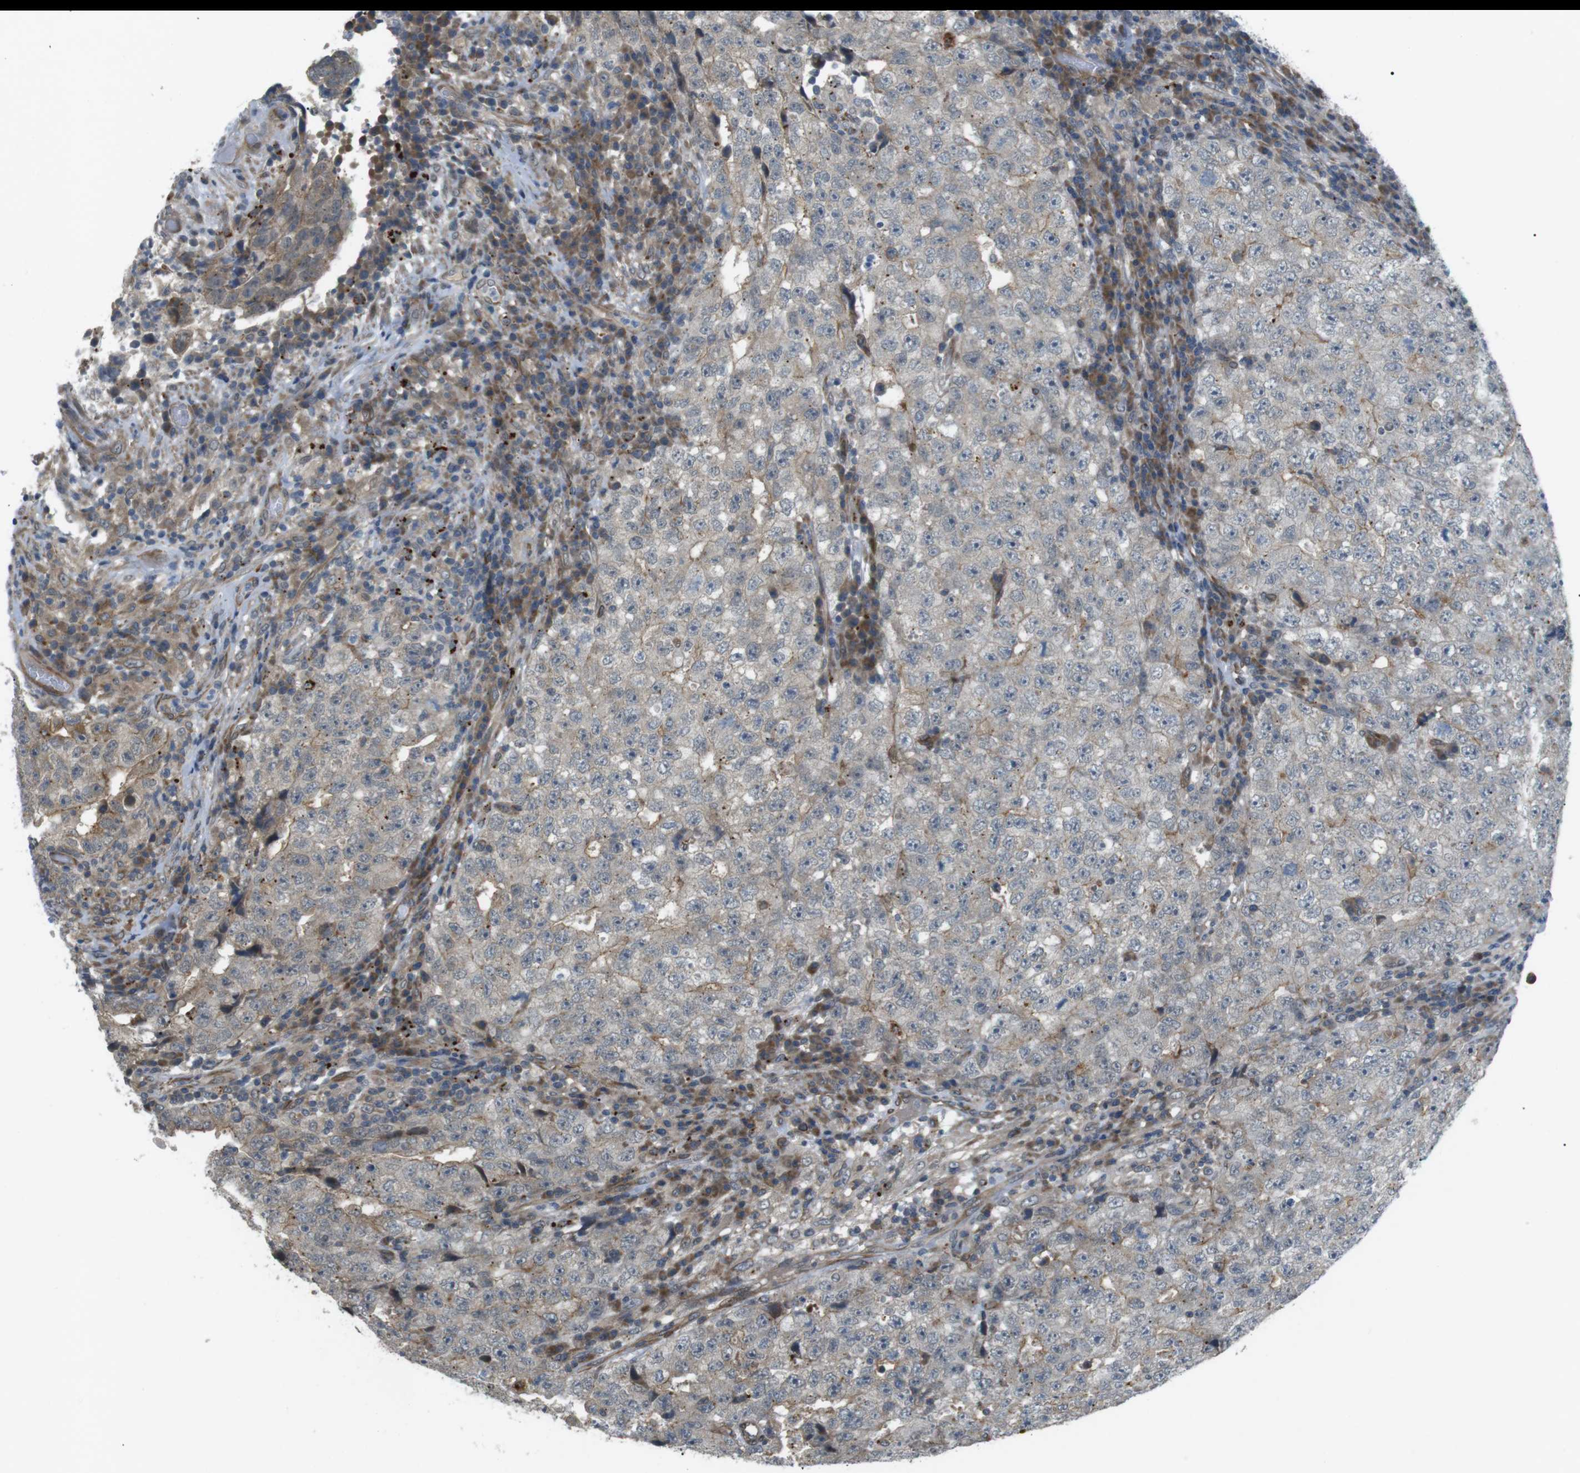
{"staining": {"intensity": "weak", "quantity": "25%-75%", "location": "cytoplasmic/membranous"}, "tissue": "testis cancer", "cell_type": "Tumor cells", "image_type": "cancer", "snomed": [{"axis": "morphology", "description": "Necrosis, NOS"}, {"axis": "morphology", "description": "Carcinoma, Embryonal, NOS"}, {"axis": "topography", "description": "Testis"}], "caption": "There is low levels of weak cytoplasmic/membranous expression in tumor cells of testis cancer (embryonal carcinoma), as demonstrated by immunohistochemical staining (brown color).", "gene": "KANK2", "patient": {"sex": "male", "age": 19}}